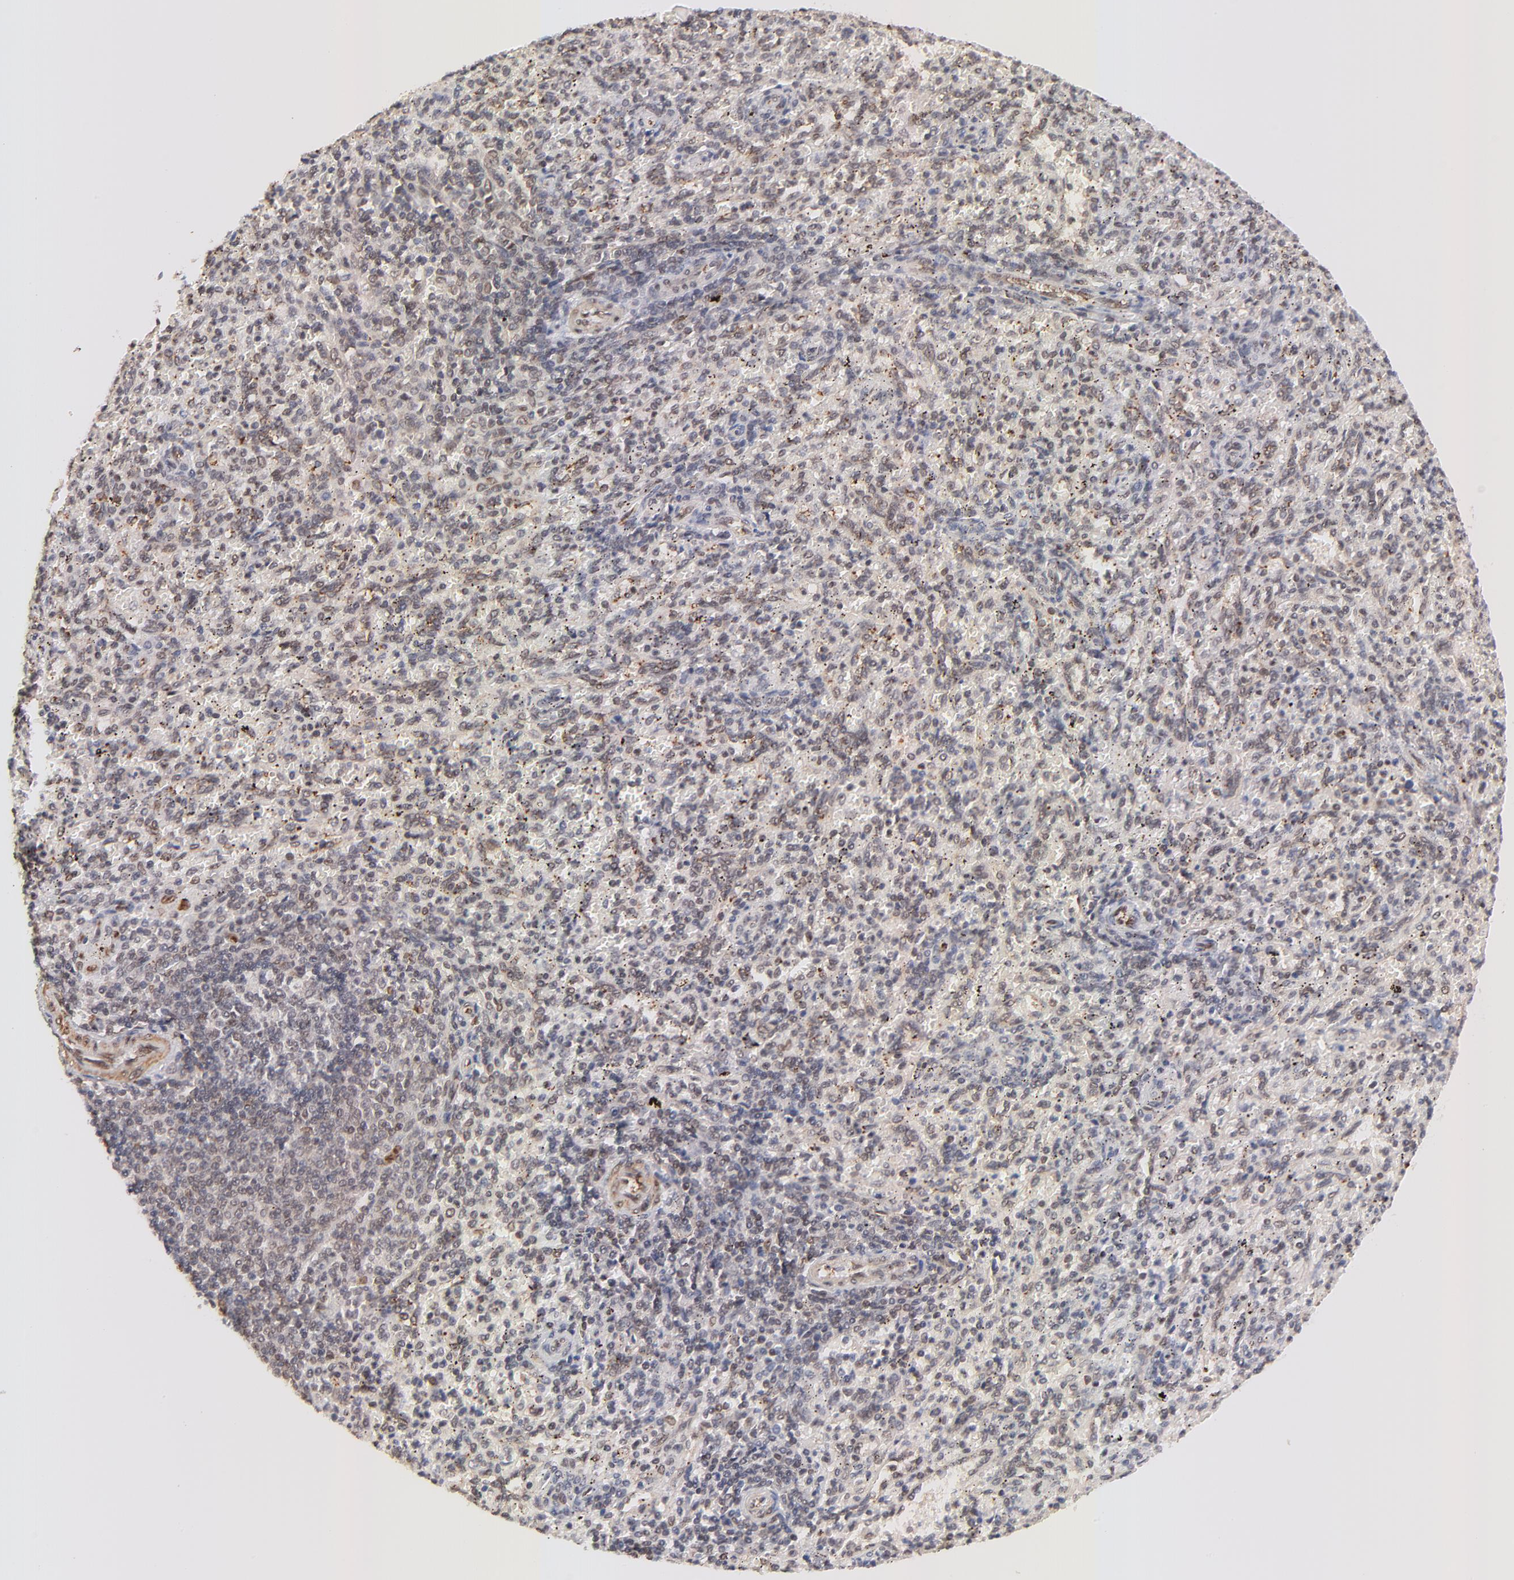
{"staining": {"intensity": "weak", "quantity": "<25%", "location": "nuclear"}, "tissue": "spleen", "cell_type": "Cells in red pulp", "image_type": "normal", "snomed": [{"axis": "morphology", "description": "Normal tissue, NOS"}, {"axis": "topography", "description": "Spleen"}], "caption": "The immunohistochemistry (IHC) micrograph has no significant positivity in cells in red pulp of spleen. The staining is performed using DAB brown chromogen with nuclei counter-stained in using hematoxylin.", "gene": "ZFP92", "patient": {"sex": "female", "age": 10}}